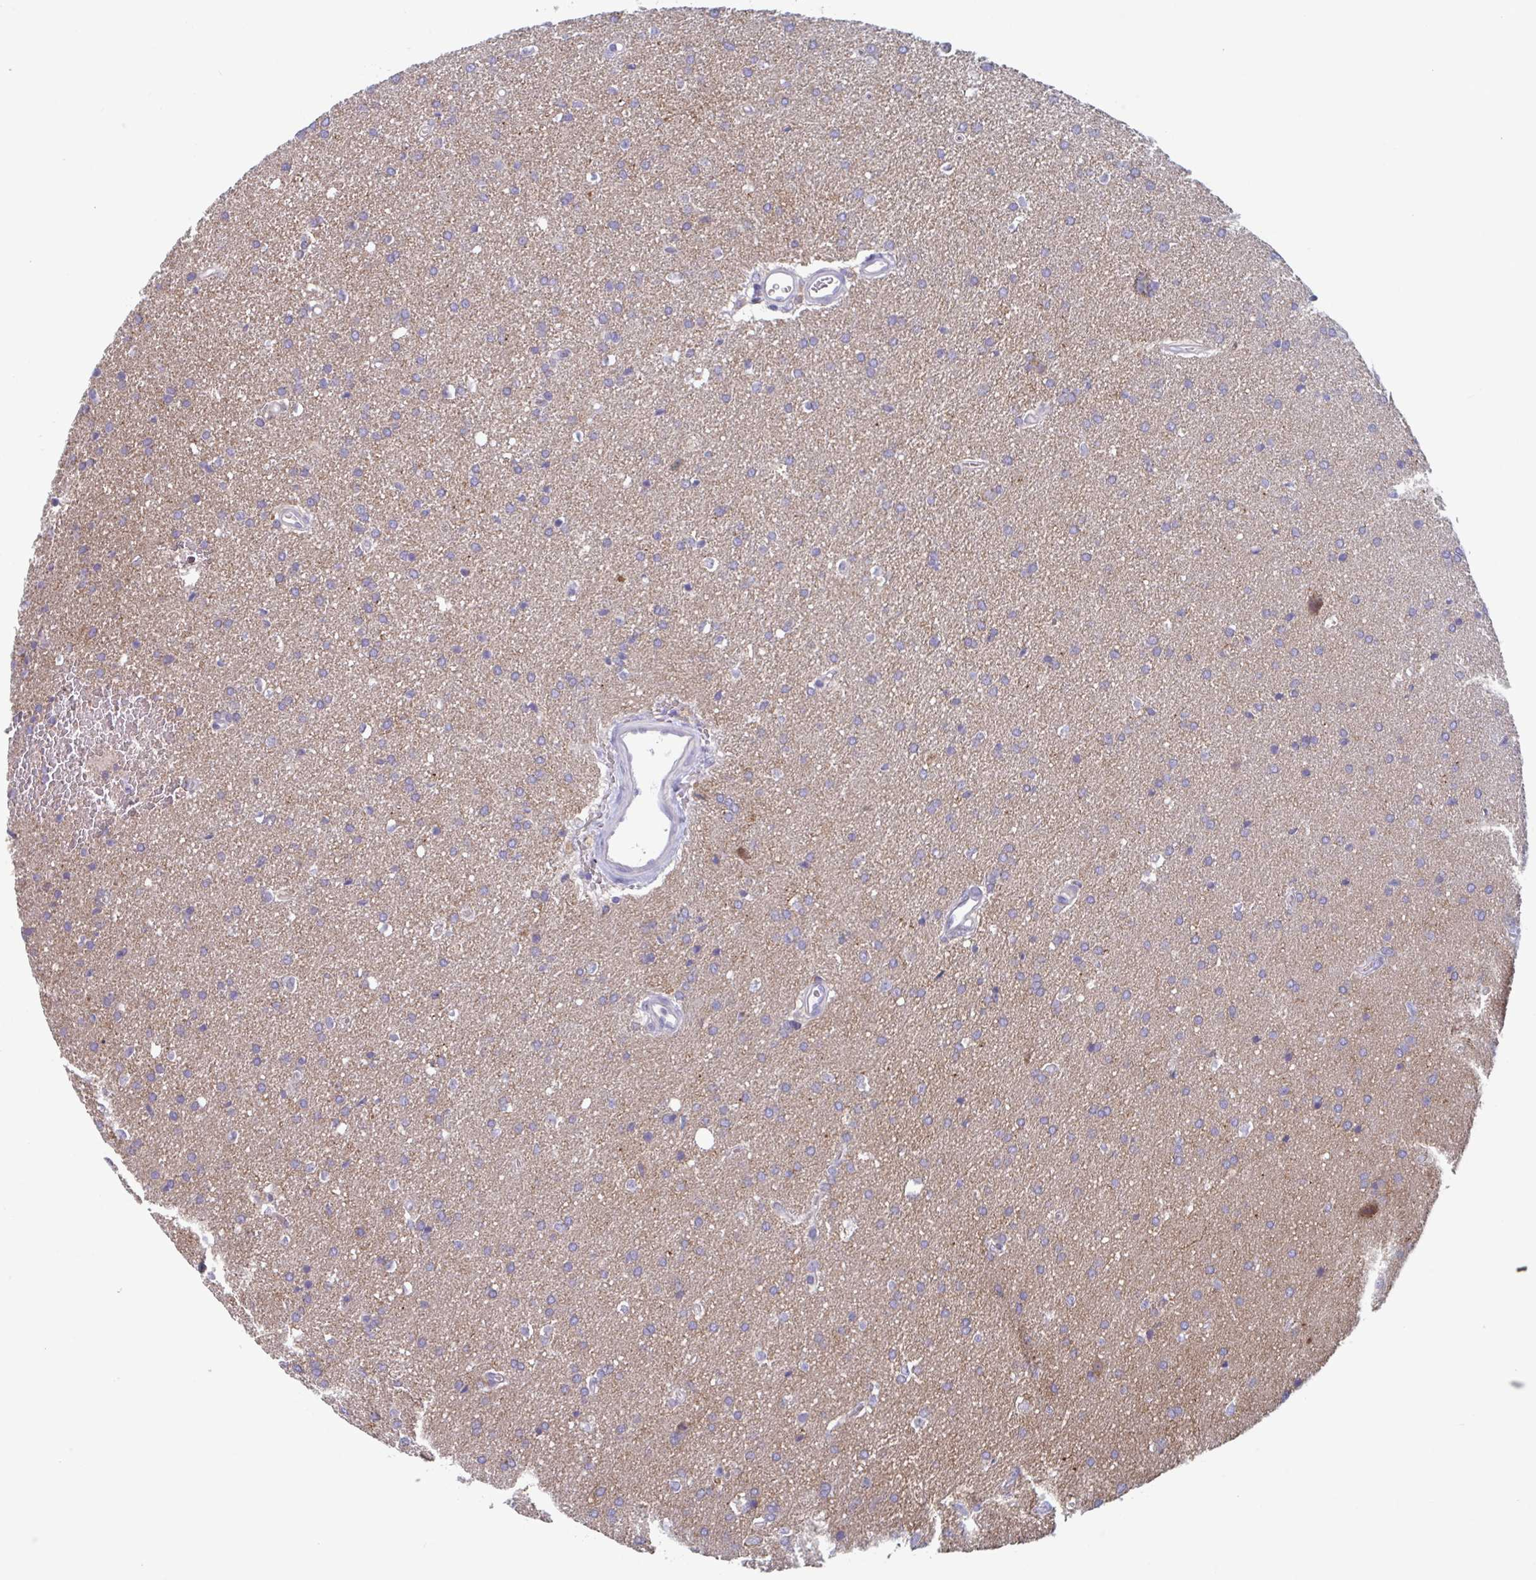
{"staining": {"intensity": "negative", "quantity": "none", "location": "none"}, "tissue": "glioma", "cell_type": "Tumor cells", "image_type": "cancer", "snomed": [{"axis": "morphology", "description": "Glioma, malignant, Low grade"}, {"axis": "topography", "description": "Brain"}], "caption": "A histopathology image of malignant low-grade glioma stained for a protein exhibits no brown staining in tumor cells. Nuclei are stained in blue.", "gene": "NIPSNAP1", "patient": {"sex": "female", "age": 34}}